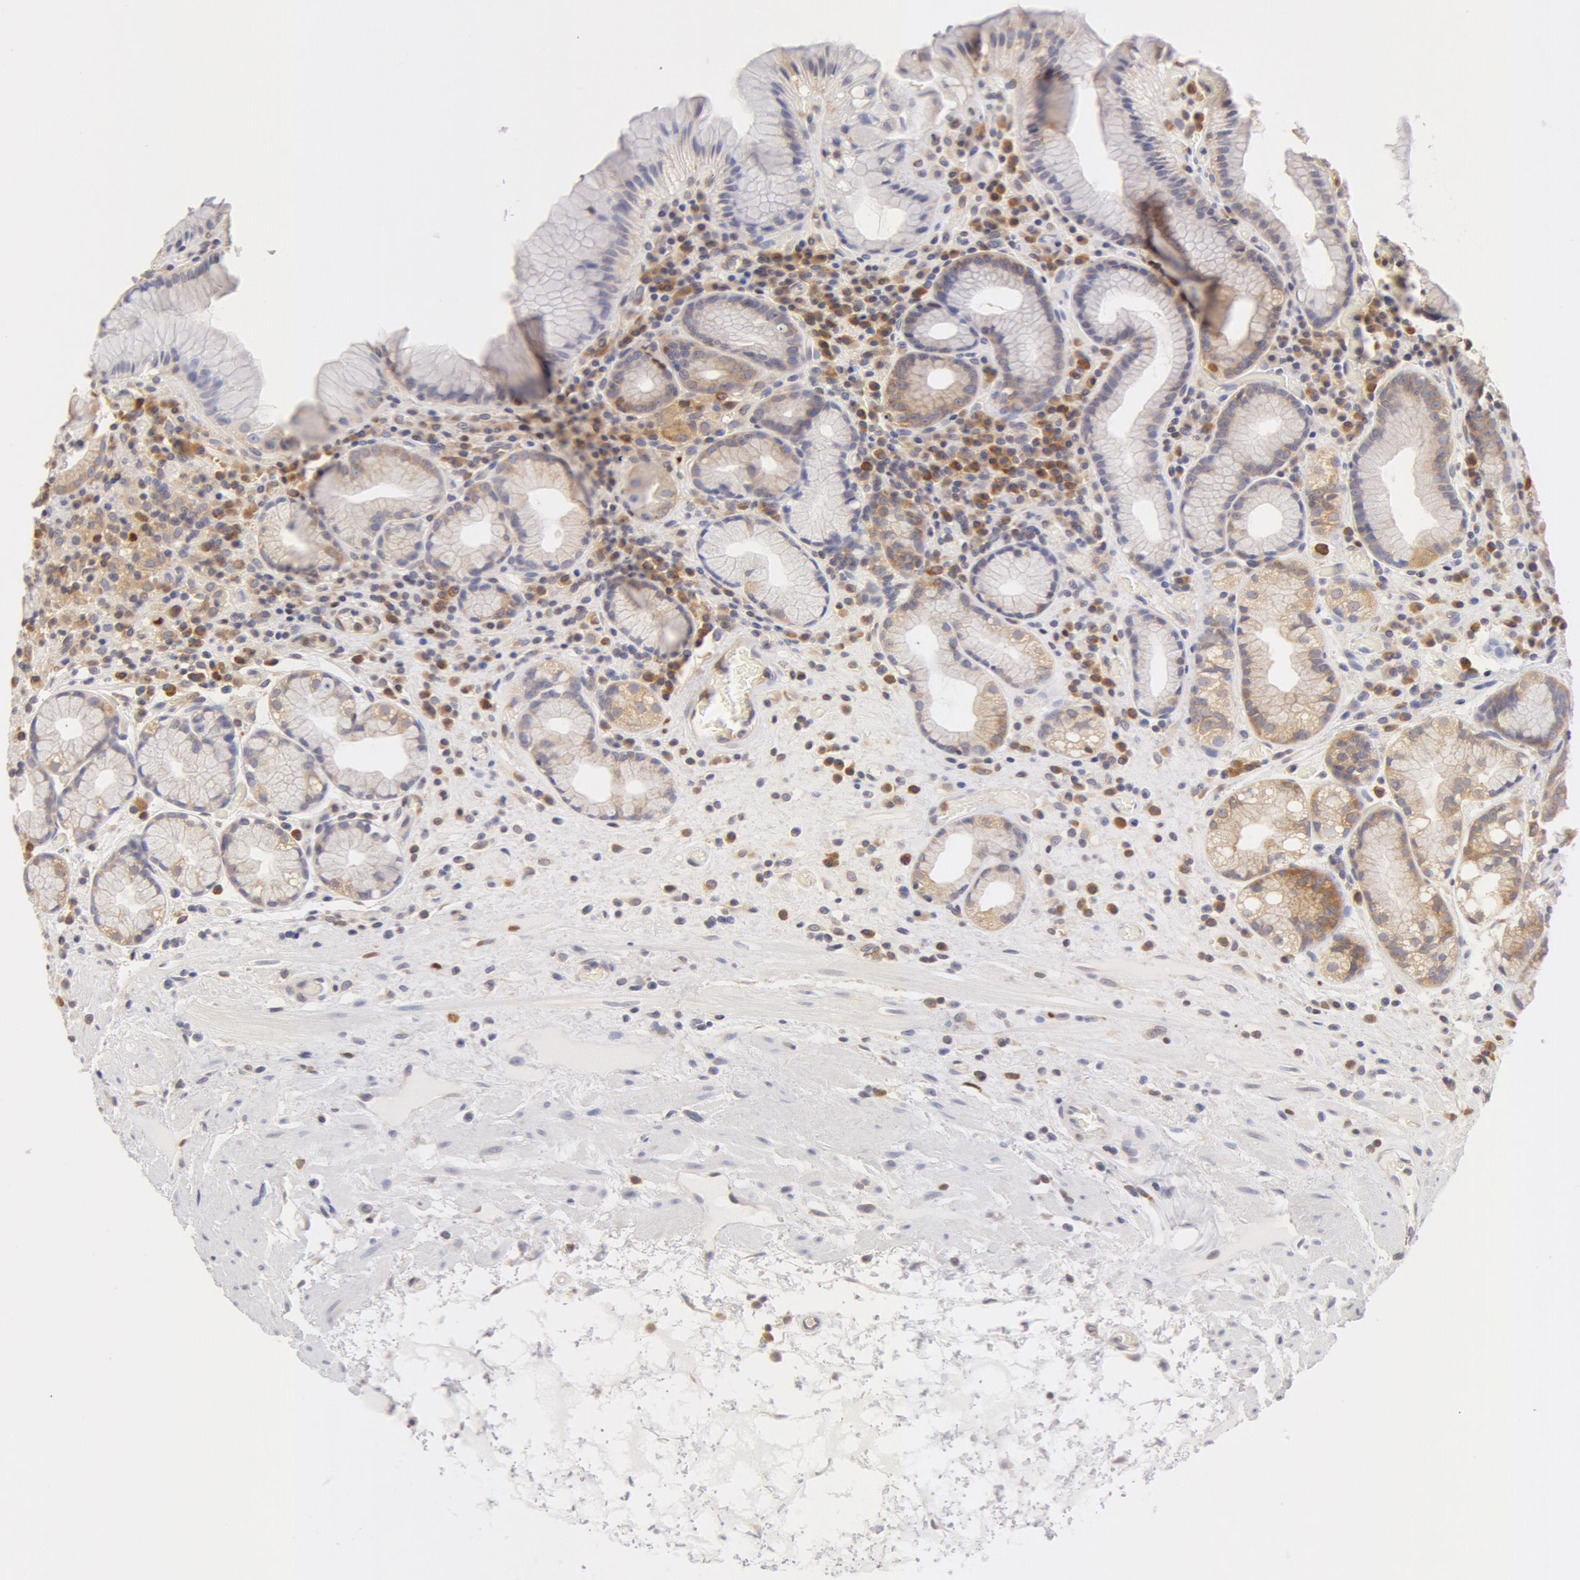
{"staining": {"intensity": "moderate", "quantity": "25%-75%", "location": "cytoplasmic/membranous"}, "tissue": "stomach", "cell_type": "Glandular cells", "image_type": "normal", "snomed": [{"axis": "morphology", "description": "Normal tissue, NOS"}, {"axis": "topography", "description": "Stomach, lower"}, {"axis": "topography", "description": "Duodenum"}], "caption": "An image showing moderate cytoplasmic/membranous staining in approximately 25%-75% of glandular cells in unremarkable stomach, as visualized by brown immunohistochemical staining.", "gene": "DDX3X", "patient": {"sex": "male", "age": 84}}